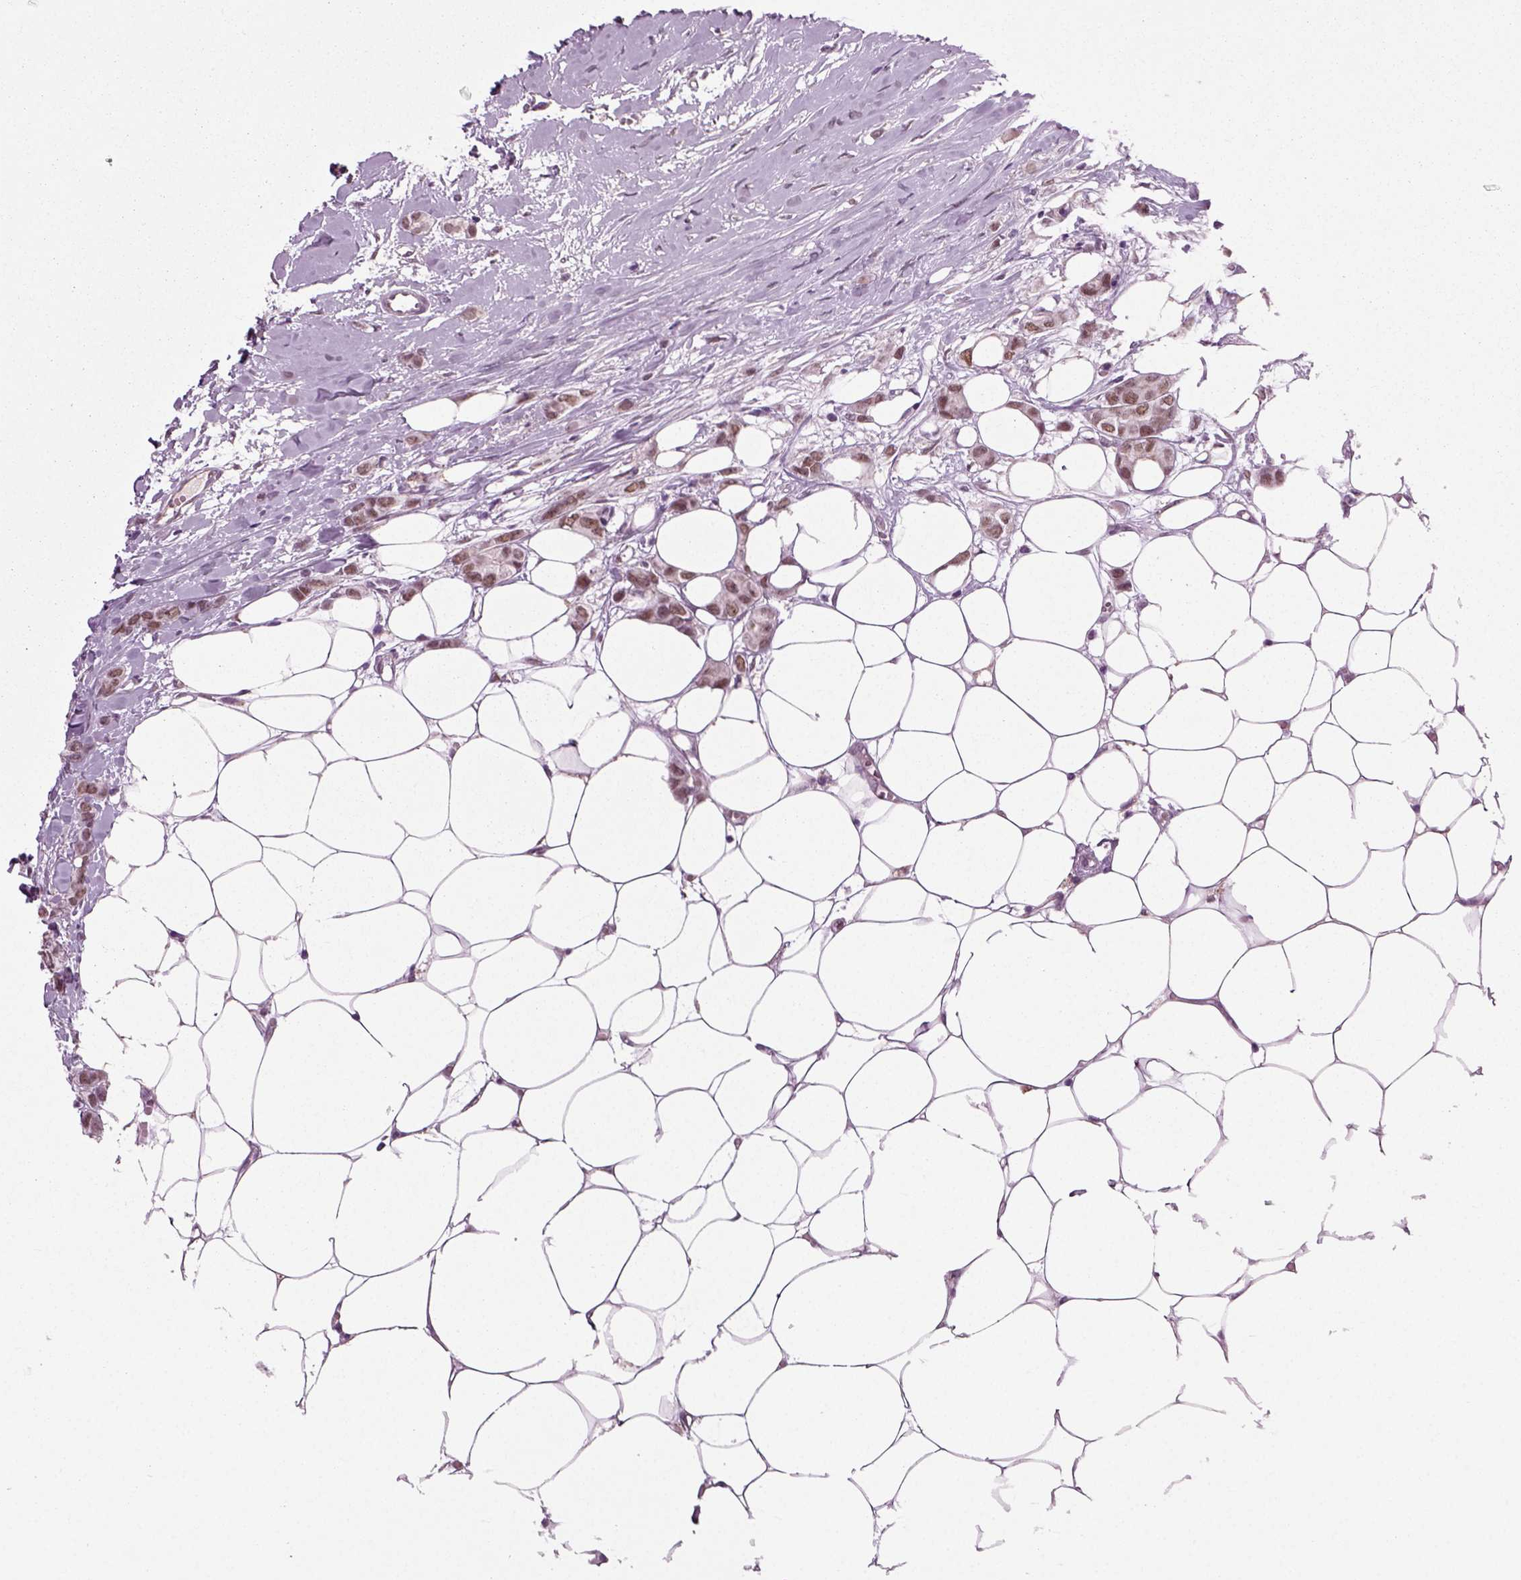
{"staining": {"intensity": "moderate", "quantity": "25%-75%", "location": "nuclear"}, "tissue": "breast cancer", "cell_type": "Tumor cells", "image_type": "cancer", "snomed": [{"axis": "morphology", "description": "Duct carcinoma"}, {"axis": "topography", "description": "Breast"}], "caption": "Breast cancer stained for a protein (brown) shows moderate nuclear positive staining in about 25%-75% of tumor cells.", "gene": "RCOR3", "patient": {"sex": "female", "age": 85}}